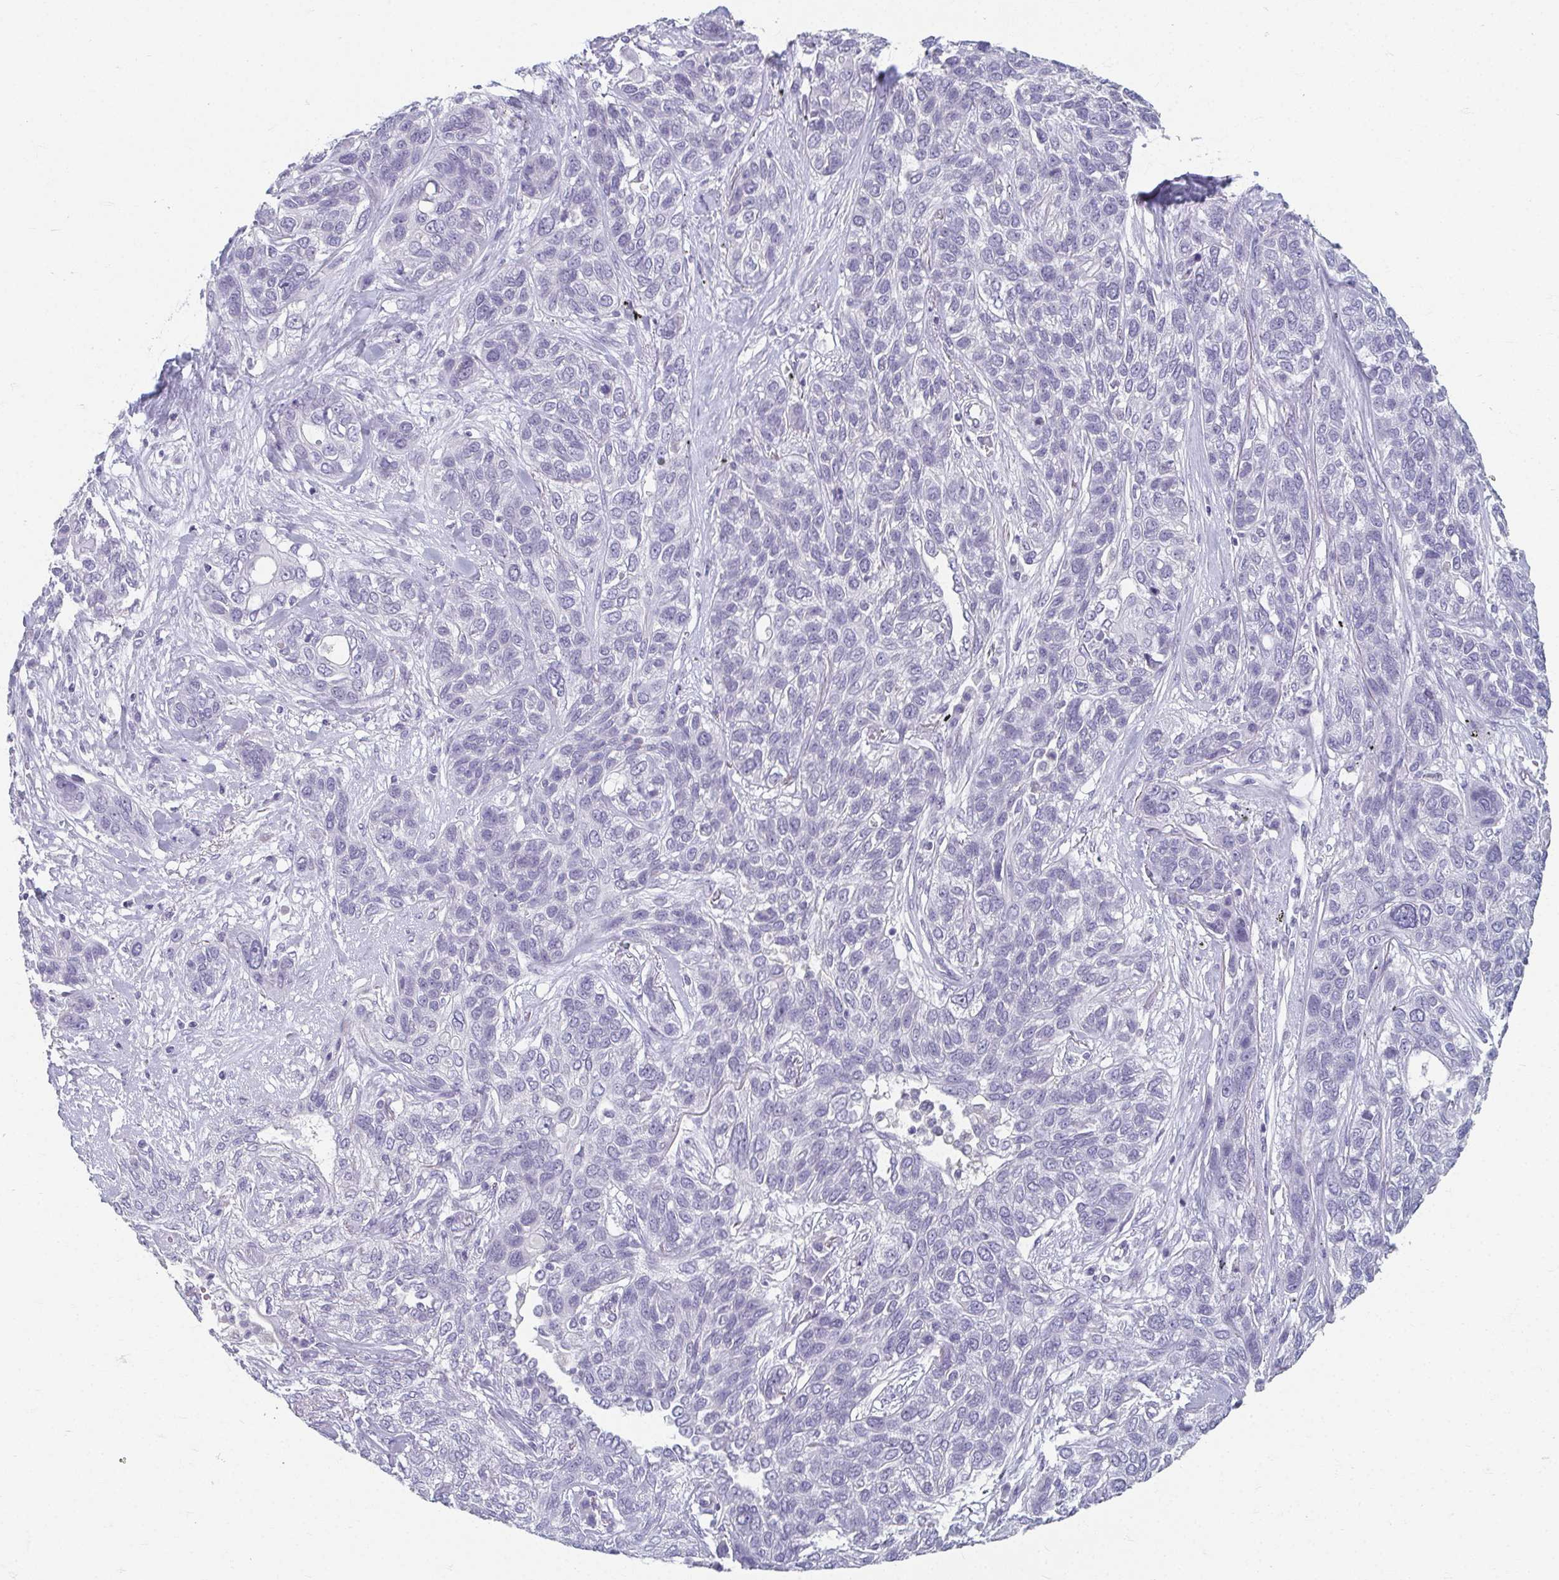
{"staining": {"intensity": "negative", "quantity": "none", "location": "none"}, "tissue": "lung cancer", "cell_type": "Tumor cells", "image_type": "cancer", "snomed": [{"axis": "morphology", "description": "Squamous cell carcinoma, NOS"}, {"axis": "topography", "description": "Lung"}], "caption": "This photomicrograph is of squamous cell carcinoma (lung) stained with immunohistochemistry (IHC) to label a protein in brown with the nuclei are counter-stained blue. There is no positivity in tumor cells.", "gene": "CAMKV", "patient": {"sex": "female", "age": 70}}